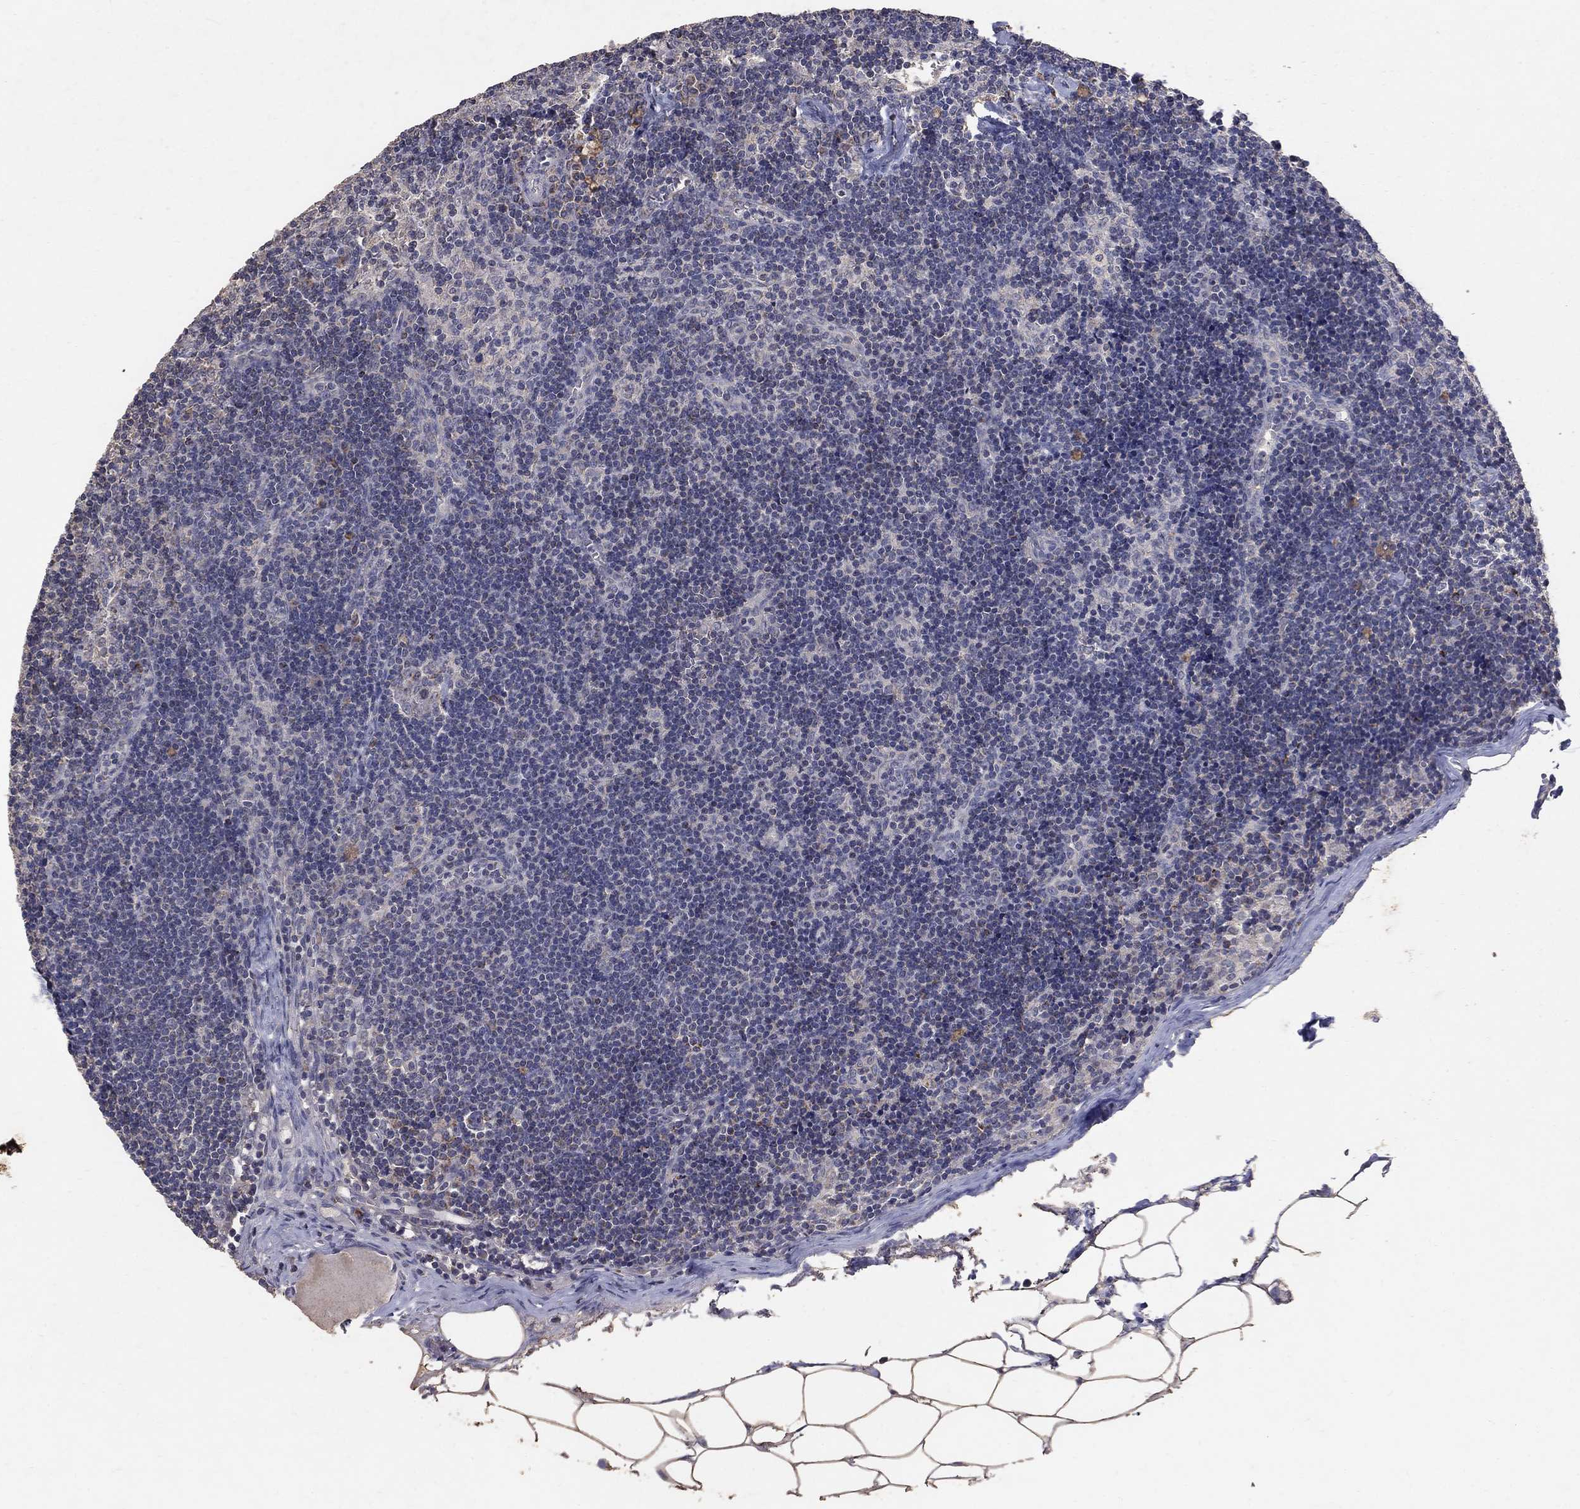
{"staining": {"intensity": "weak", "quantity": "<25%", "location": "cytoplasmic/membranous"}, "tissue": "lymph node", "cell_type": "Non-germinal center cells", "image_type": "normal", "snomed": [{"axis": "morphology", "description": "Normal tissue, NOS"}, {"axis": "topography", "description": "Lymph node"}], "caption": "A micrograph of human lymph node is negative for staining in non-germinal center cells. (DAB (3,3'-diaminobenzidine) immunohistochemistry, high magnification).", "gene": "GPSM1", "patient": {"sex": "female", "age": 51}}